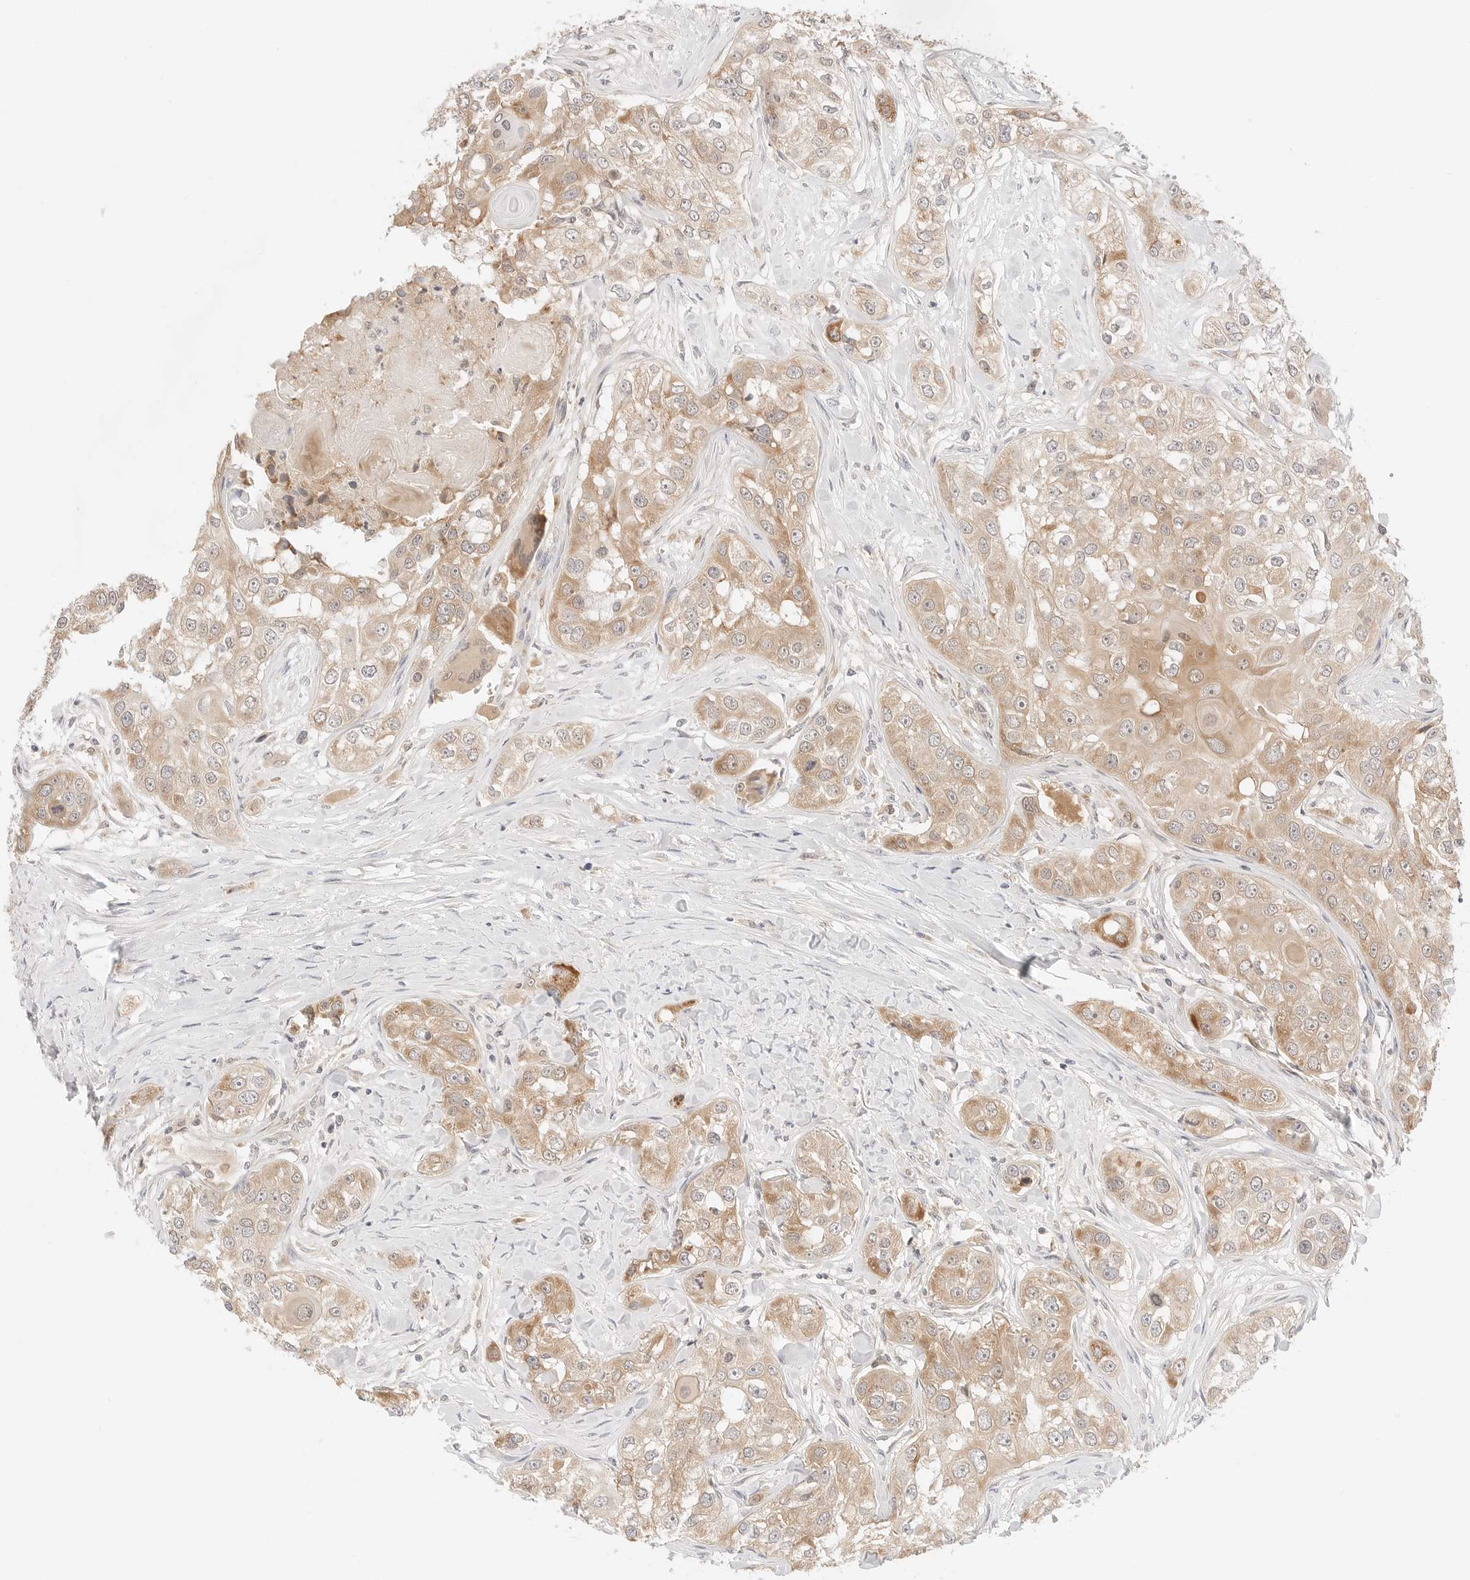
{"staining": {"intensity": "moderate", "quantity": ">75%", "location": "cytoplasmic/membranous"}, "tissue": "head and neck cancer", "cell_type": "Tumor cells", "image_type": "cancer", "snomed": [{"axis": "morphology", "description": "Normal tissue, NOS"}, {"axis": "morphology", "description": "Squamous cell carcinoma, NOS"}, {"axis": "topography", "description": "Skeletal muscle"}, {"axis": "topography", "description": "Head-Neck"}], "caption": "Immunohistochemistry histopathology image of human squamous cell carcinoma (head and neck) stained for a protein (brown), which reveals medium levels of moderate cytoplasmic/membranous staining in approximately >75% of tumor cells.", "gene": "ERO1B", "patient": {"sex": "male", "age": 51}}